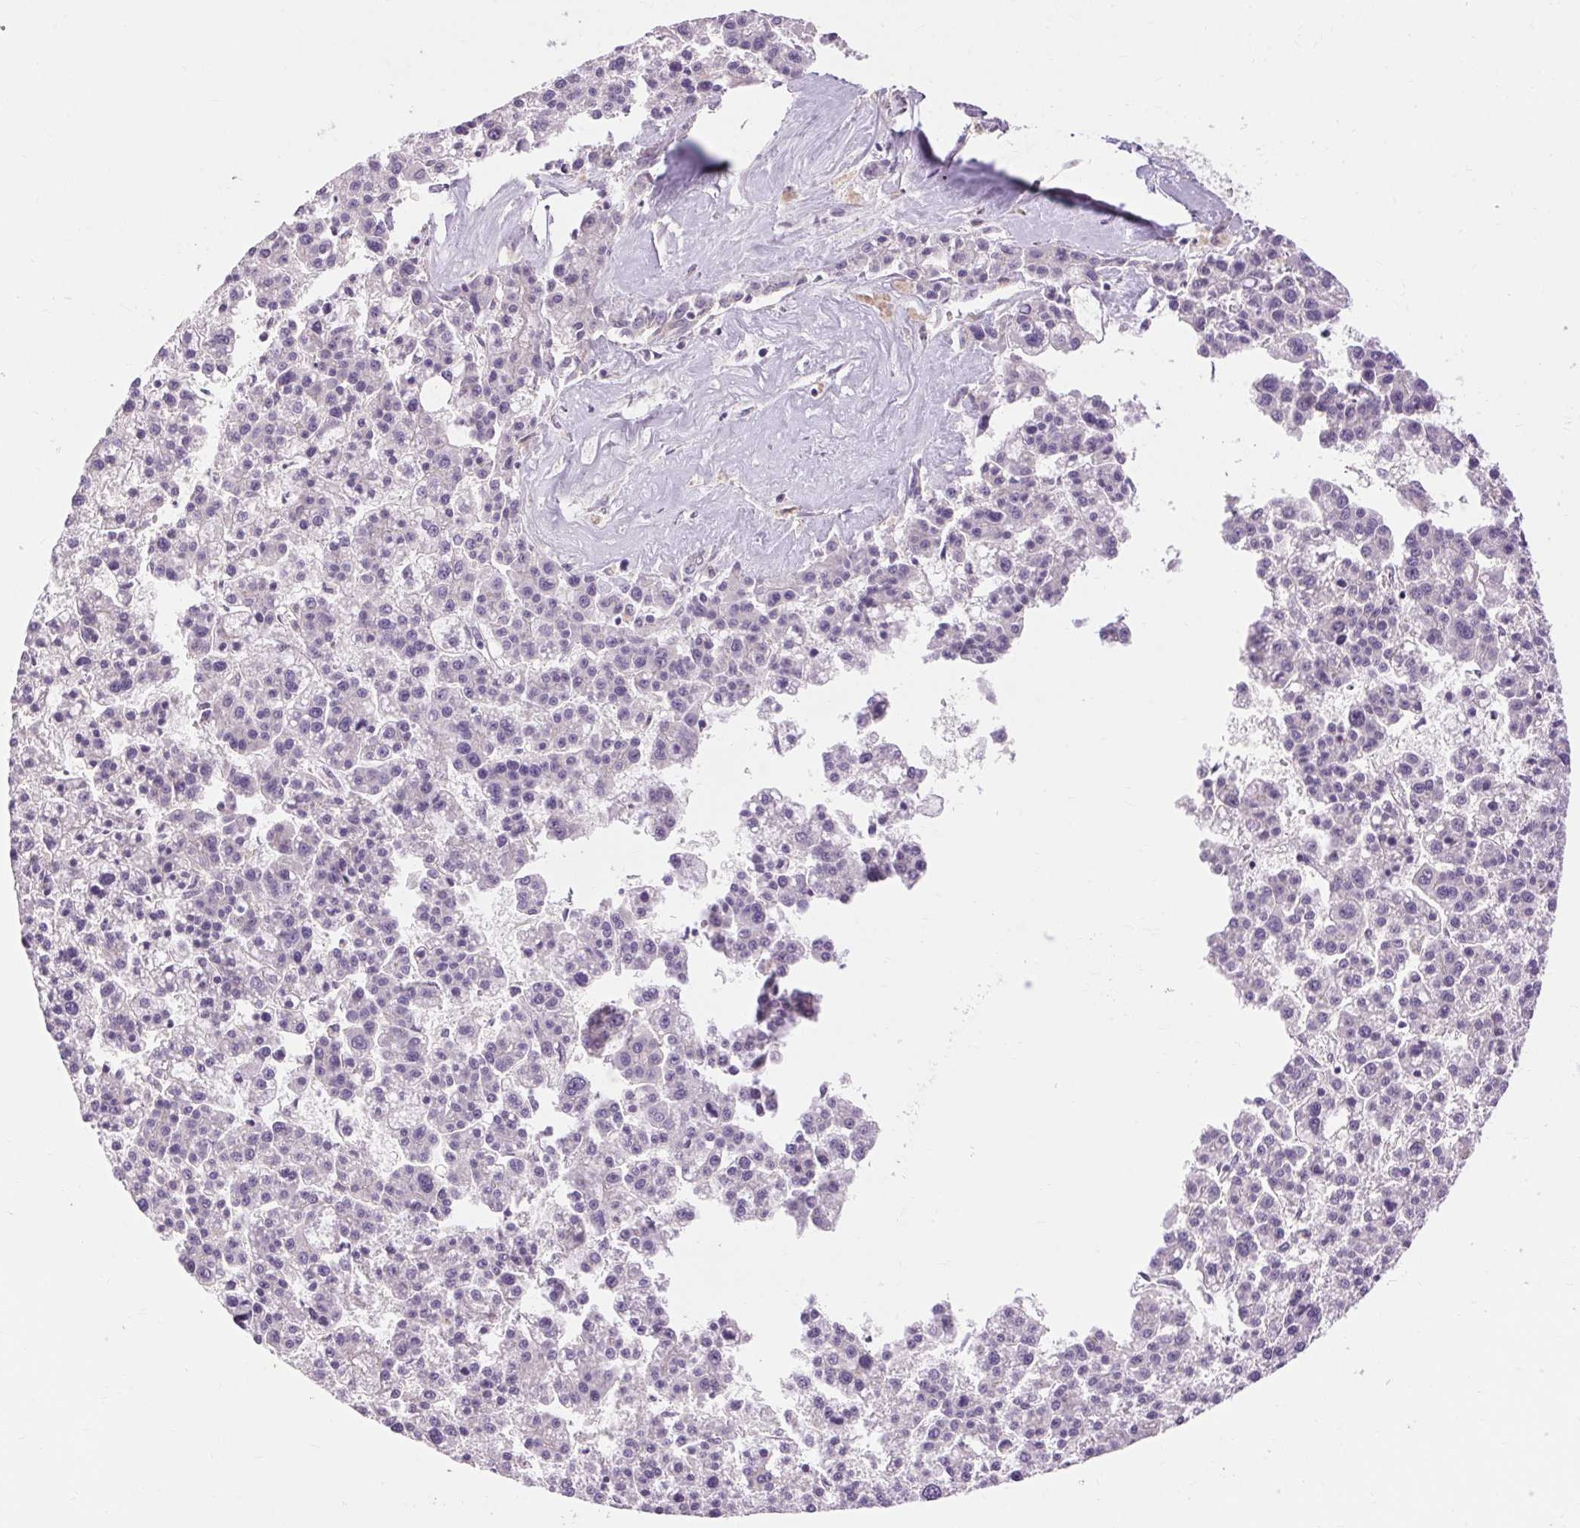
{"staining": {"intensity": "negative", "quantity": "none", "location": "none"}, "tissue": "liver cancer", "cell_type": "Tumor cells", "image_type": "cancer", "snomed": [{"axis": "morphology", "description": "Carcinoma, Hepatocellular, NOS"}, {"axis": "topography", "description": "Liver"}], "caption": "Tumor cells are negative for brown protein staining in liver hepatocellular carcinoma.", "gene": "TM6SF1", "patient": {"sex": "female", "age": 58}}